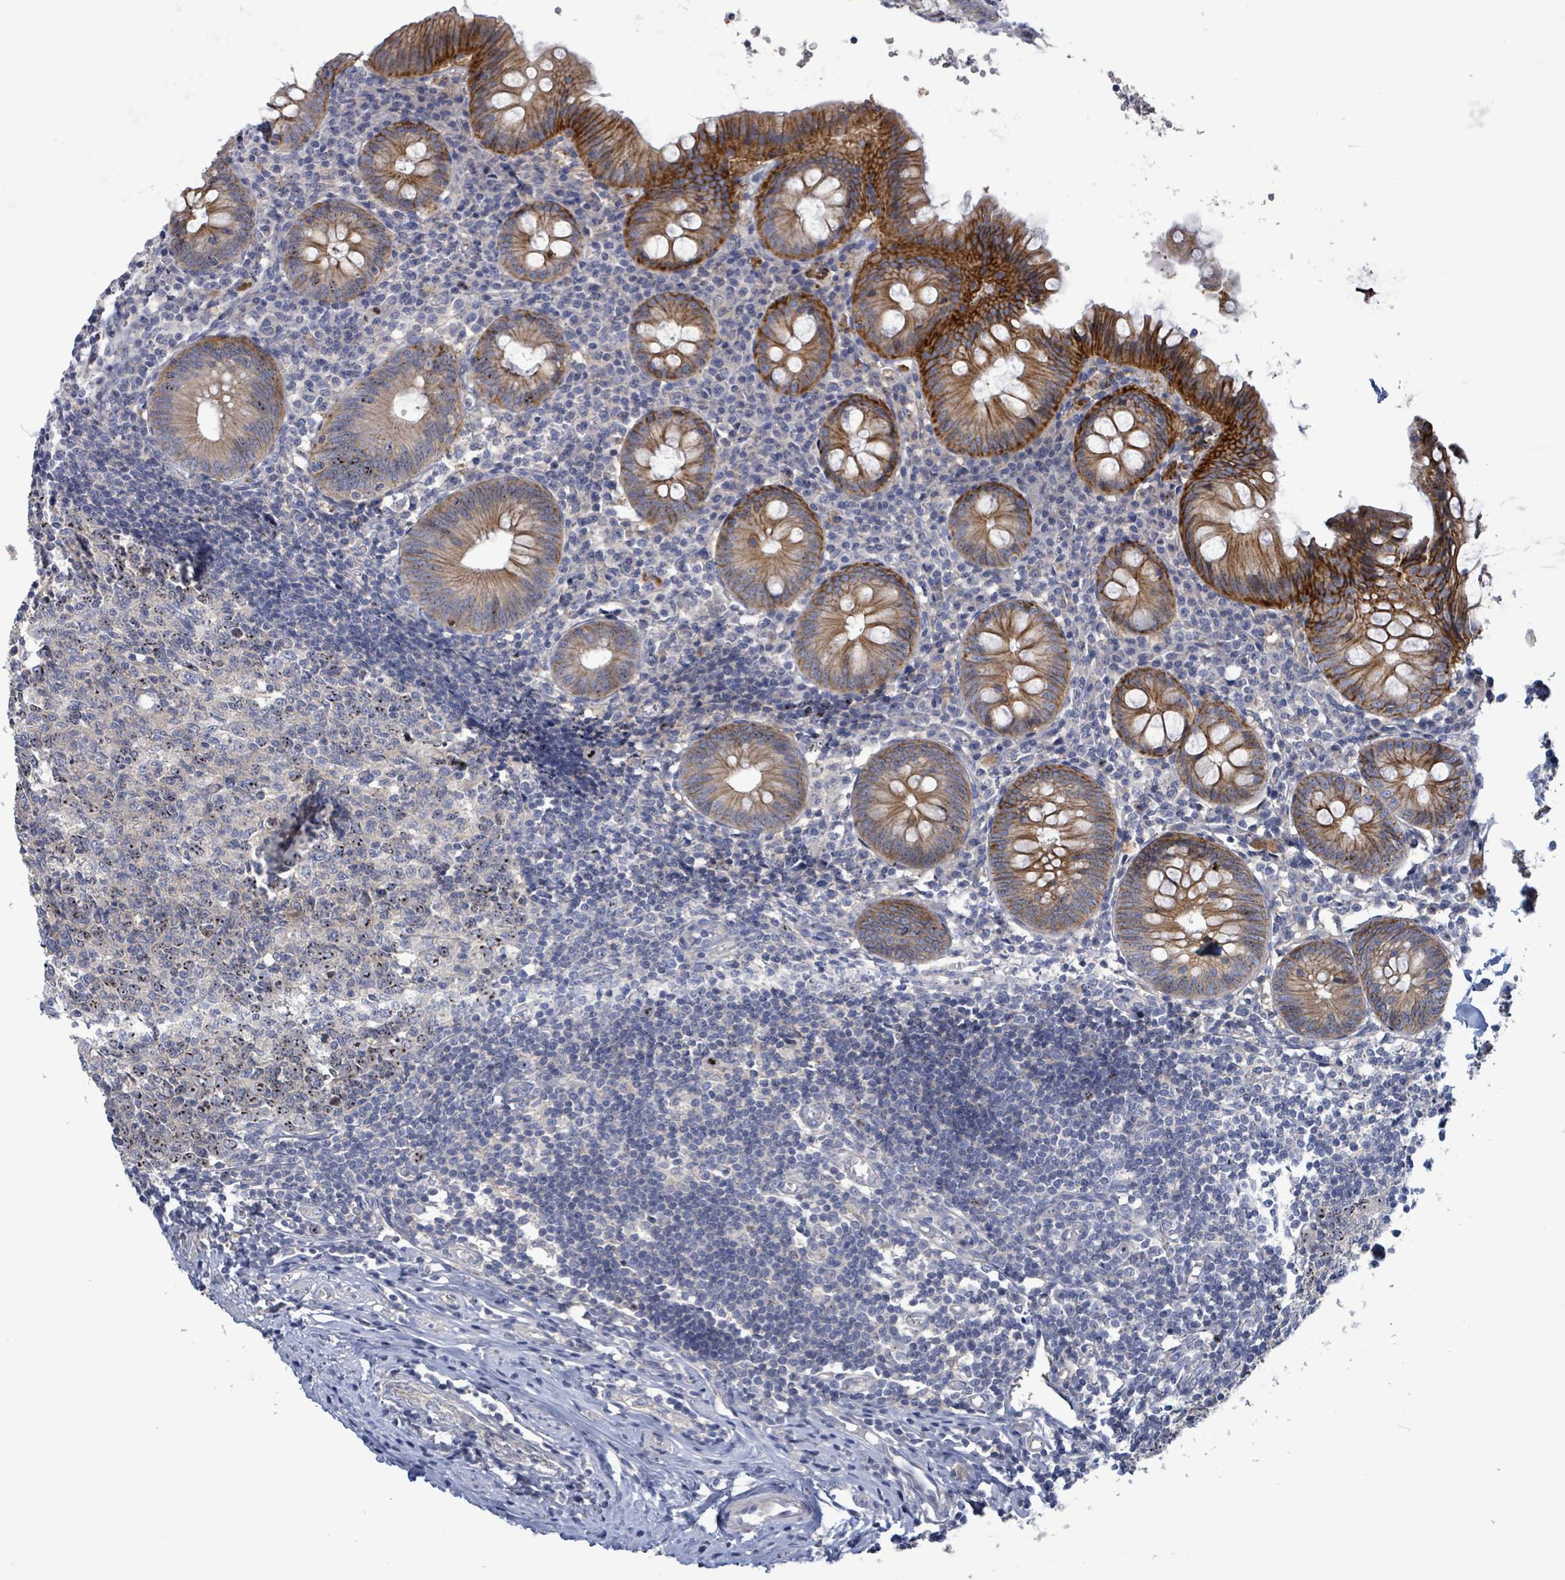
{"staining": {"intensity": "strong", "quantity": ">75%", "location": "cytoplasmic/membranous"}, "tissue": "appendix", "cell_type": "Glandular cells", "image_type": "normal", "snomed": [{"axis": "morphology", "description": "Normal tissue, NOS"}, {"axis": "topography", "description": "Appendix"}], "caption": "Strong cytoplasmic/membranous protein staining is present in approximately >75% of glandular cells in appendix. Immunohistochemistry stains the protein in brown and the nuclei are stained blue.", "gene": "HRAS", "patient": {"sex": "female", "age": 54}}